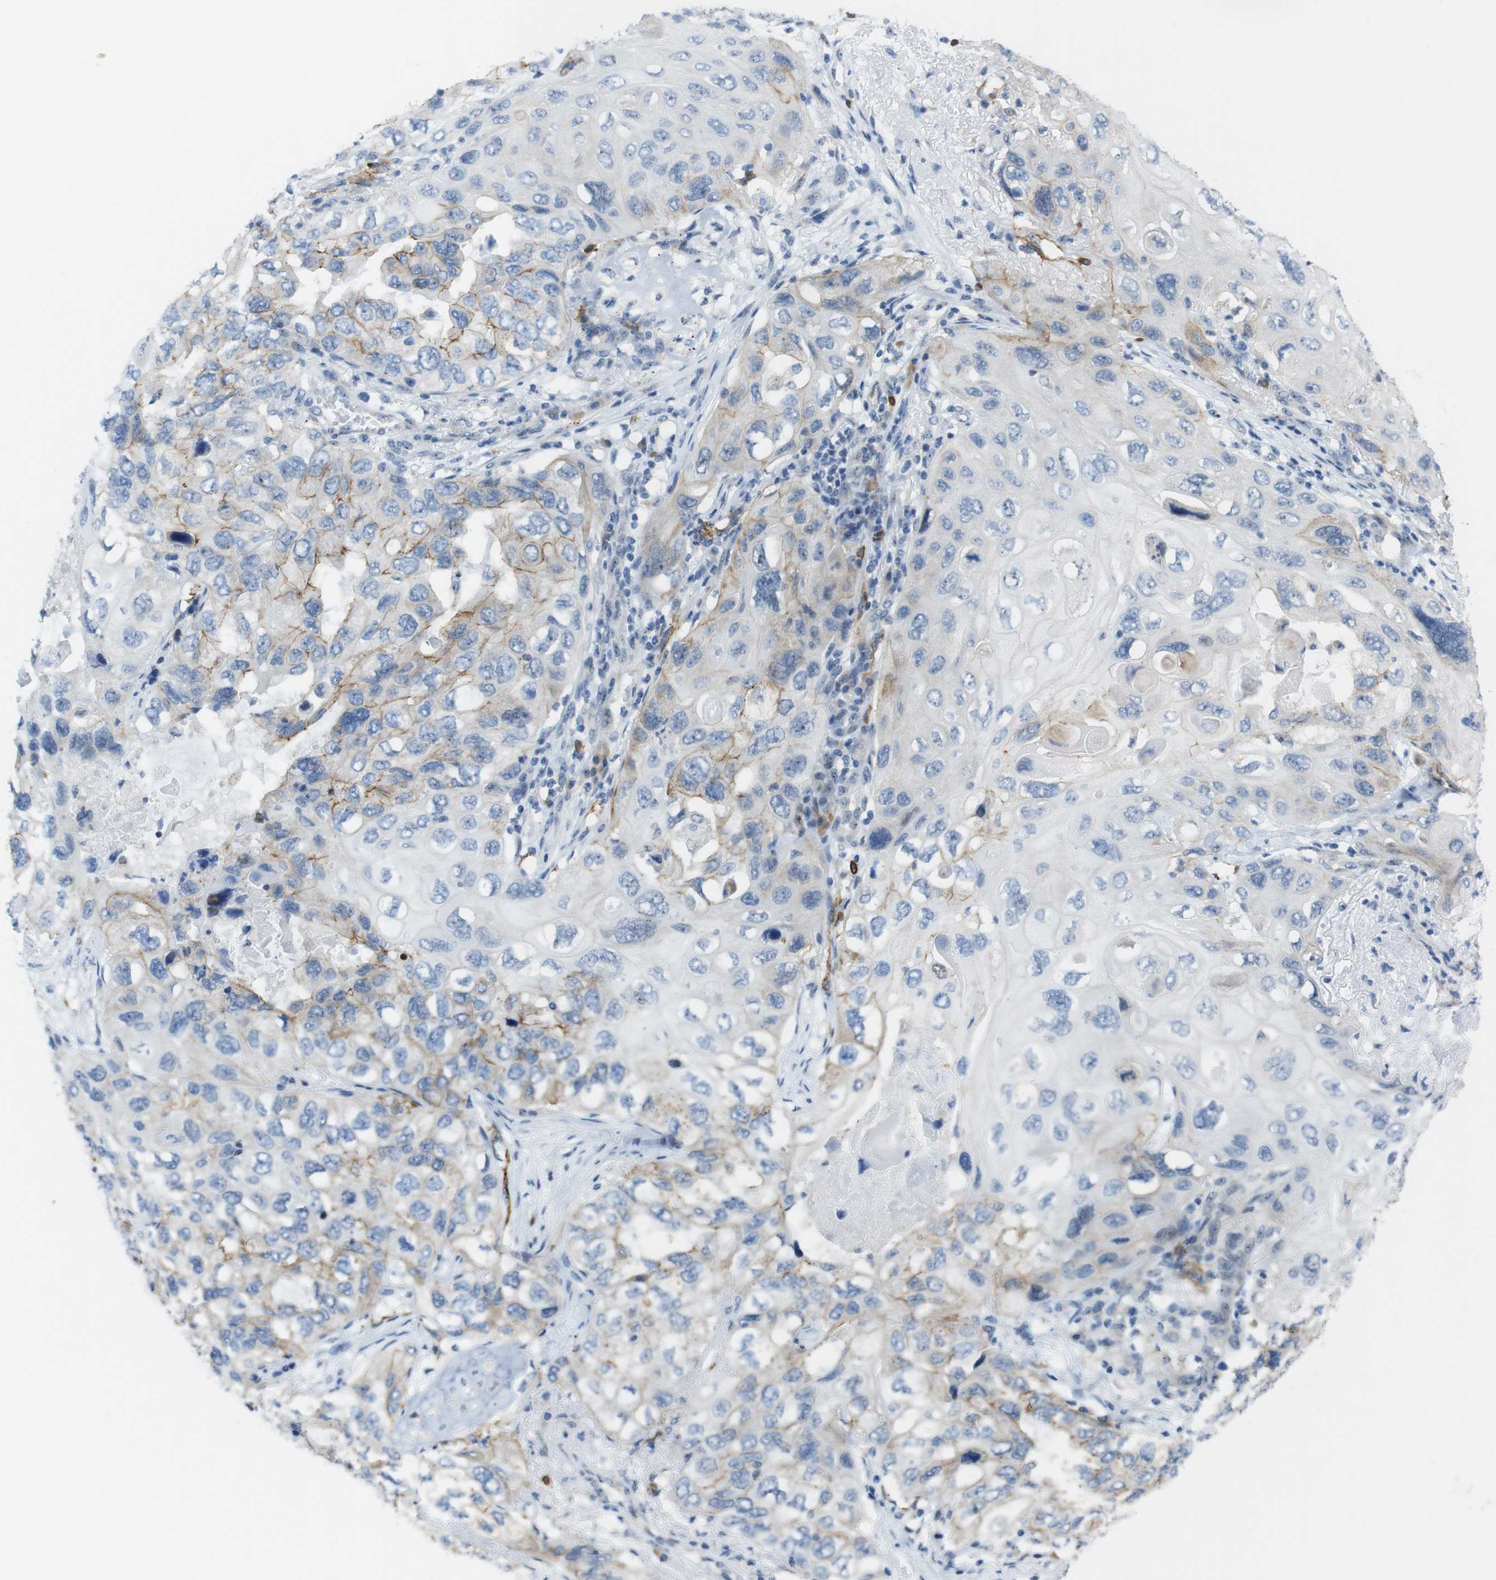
{"staining": {"intensity": "weak", "quantity": "<25%", "location": "cytoplasmic/membranous"}, "tissue": "lung cancer", "cell_type": "Tumor cells", "image_type": "cancer", "snomed": [{"axis": "morphology", "description": "Squamous cell carcinoma, NOS"}, {"axis": "topography", "description": "Lung"}], "caption": "IHC histopathology image of neoplastic tissue: human lung squamous cell carcinoma stained with DAB reveals no significant protein expression in tumor cells.", "gene": "TJP3", "patient": {"sex": "female", "age": 73}}